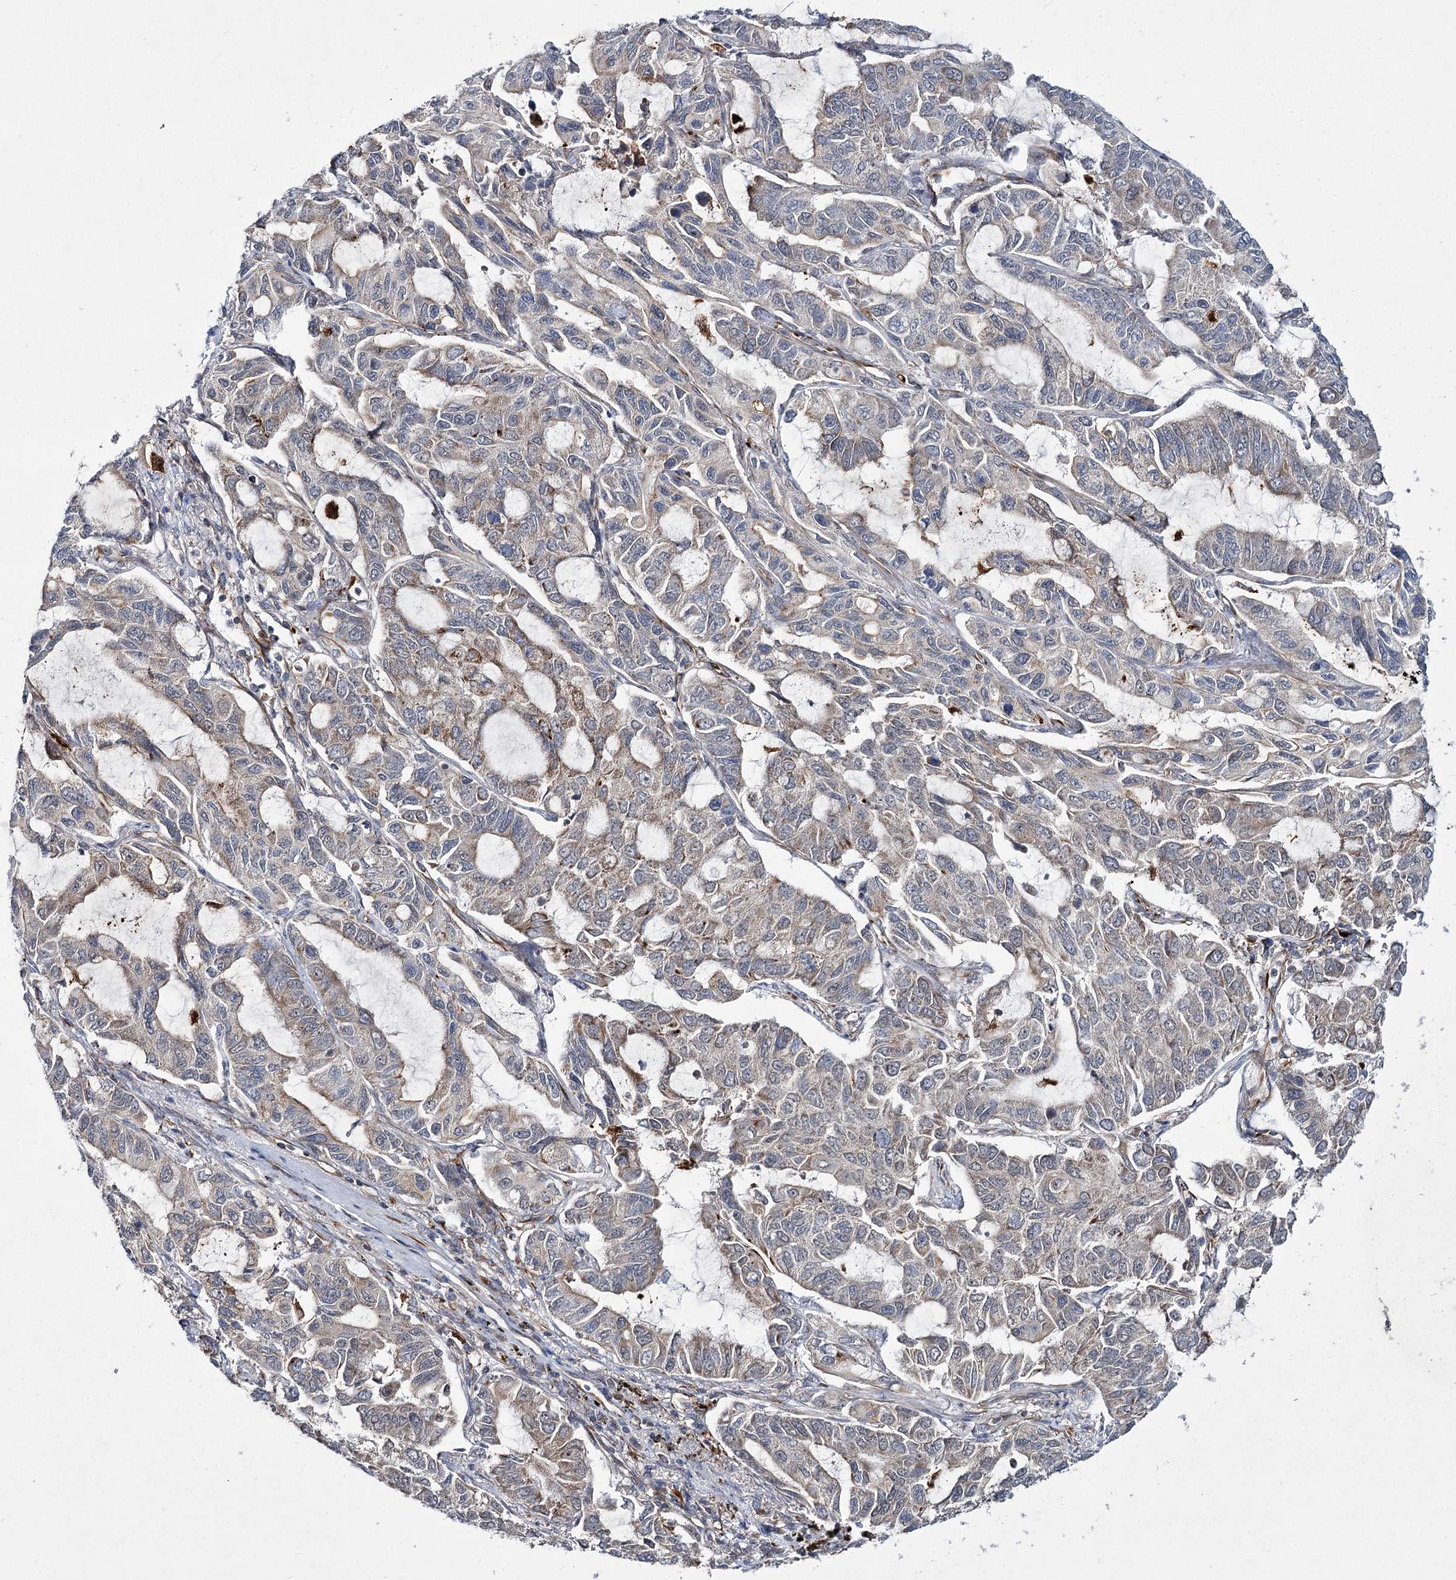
{"staining": {"intensity": "weak", "quantity": "<25%", "location": "cytoplasmic/membranous"}, "tissue": "lung cancer", "cell_type": "Tumor cells", "image_type": "cancer", "snomed": [{"axis": "morphology", "description": "Adenocarcinoma, NOS"}, {"axis": "topography", "description": "Lung"}], "caption": "IHC photomicrograph of neoplastic tissue: lung adenocarcinoma stained with DAB (3,3'-diaminobenzidine) demonstrates no significant protein positivity in tumor cells.", "gene": "DPEP2", "patient": {"sex": "male", "age": 64}}